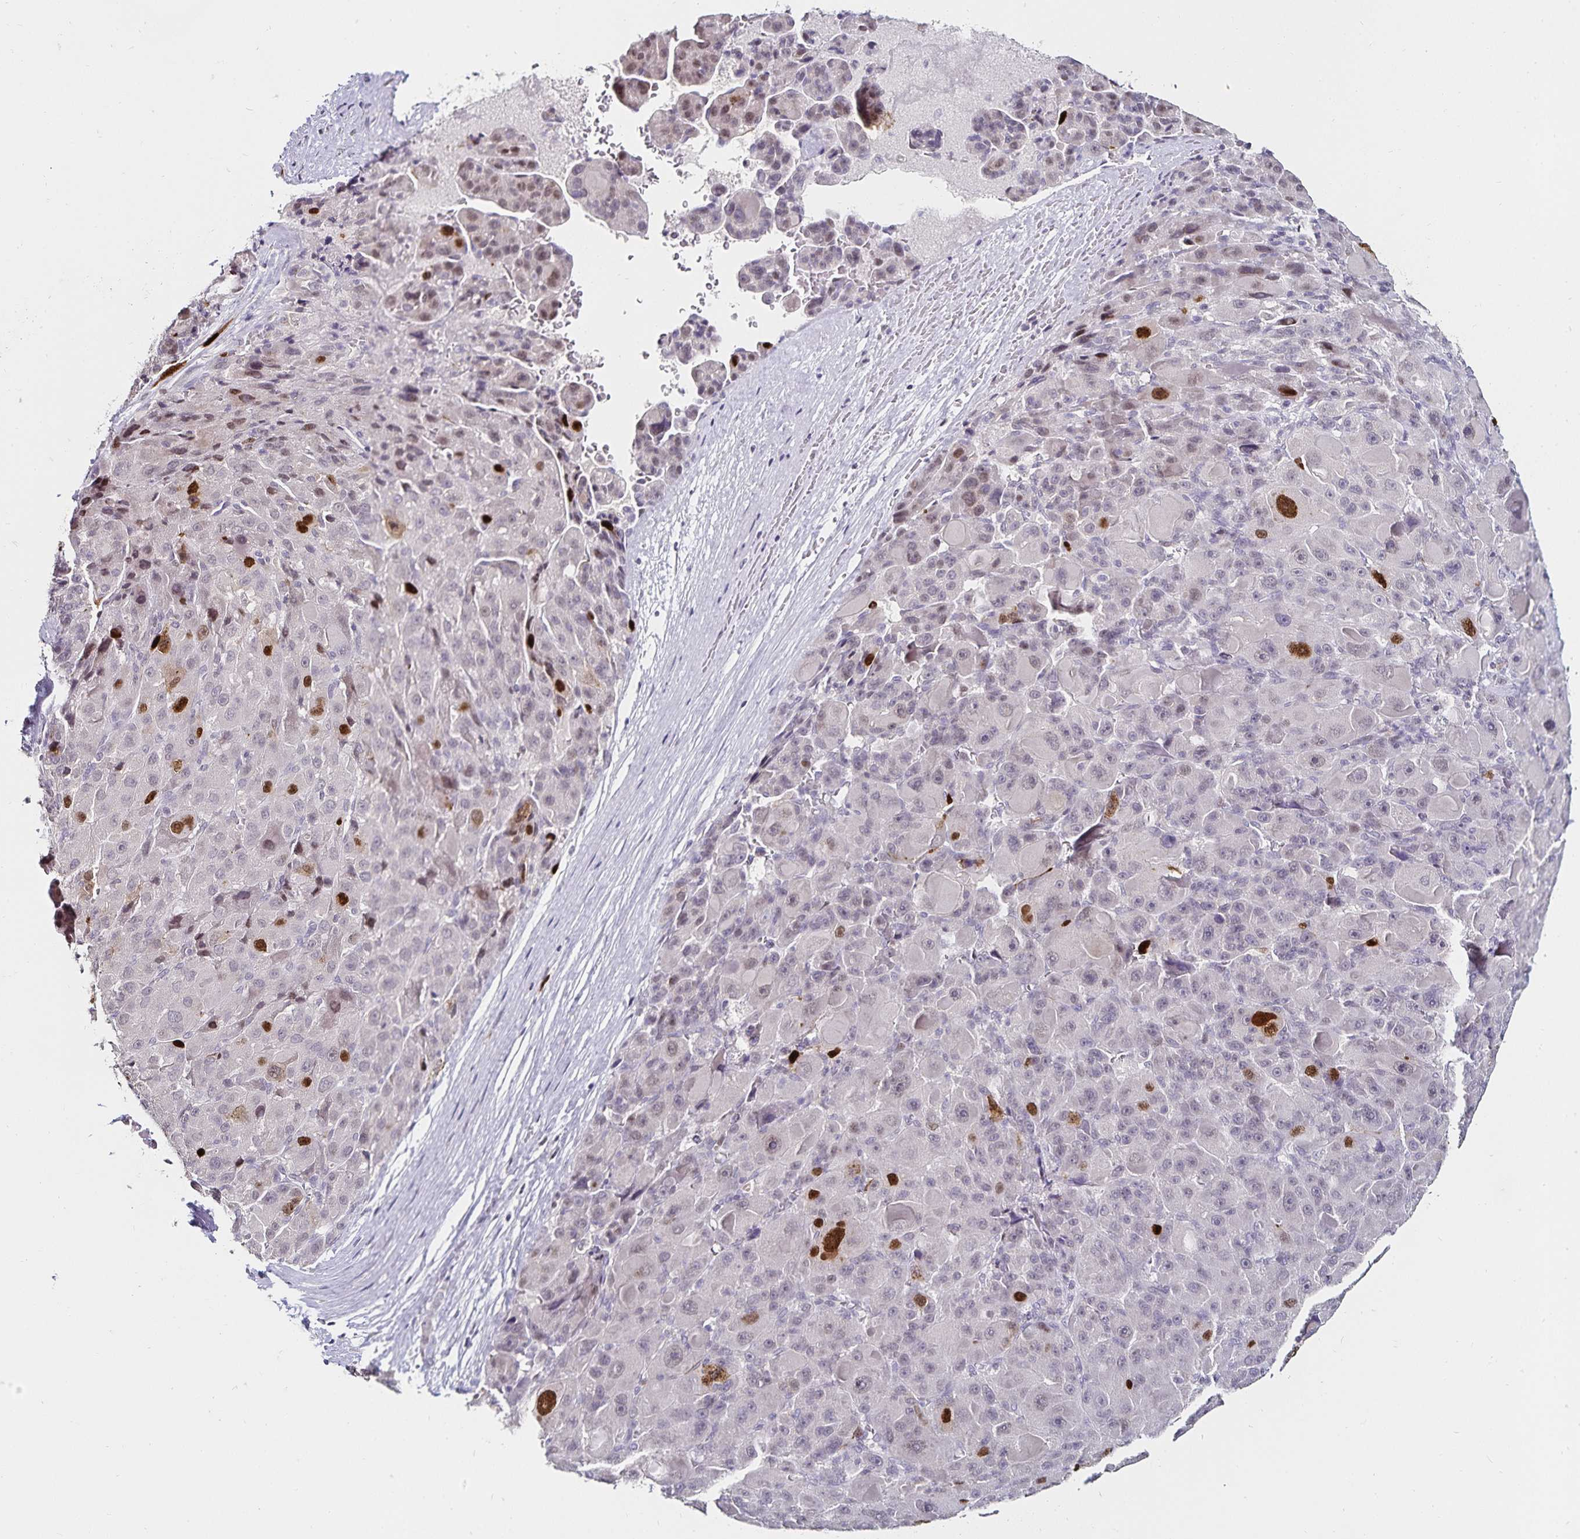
{"staining": {"intensity": "strong", "quantity": "<25%", "location": "nuclear"}, "tissue": "liver cancer", "cell_type": "Tumor cells", "image_type": "cancer", "snomed": [{"axis": "morphology", "description": "Carcinoma, Hepatocellular, NOS"}, {"axis": "topography", "description": "Liver"}], "caption": "Strong nuclear protein expression is appreciated in about <25% of tumor cells in liver hepatocellular carcinoma. The staining is performed using DAB brown chromogen to label protein expression. The nuclei are counter-stained blue using hematoxylin.", "gene": "ANLN", "patient": {"sex": "male", "age": 76}}